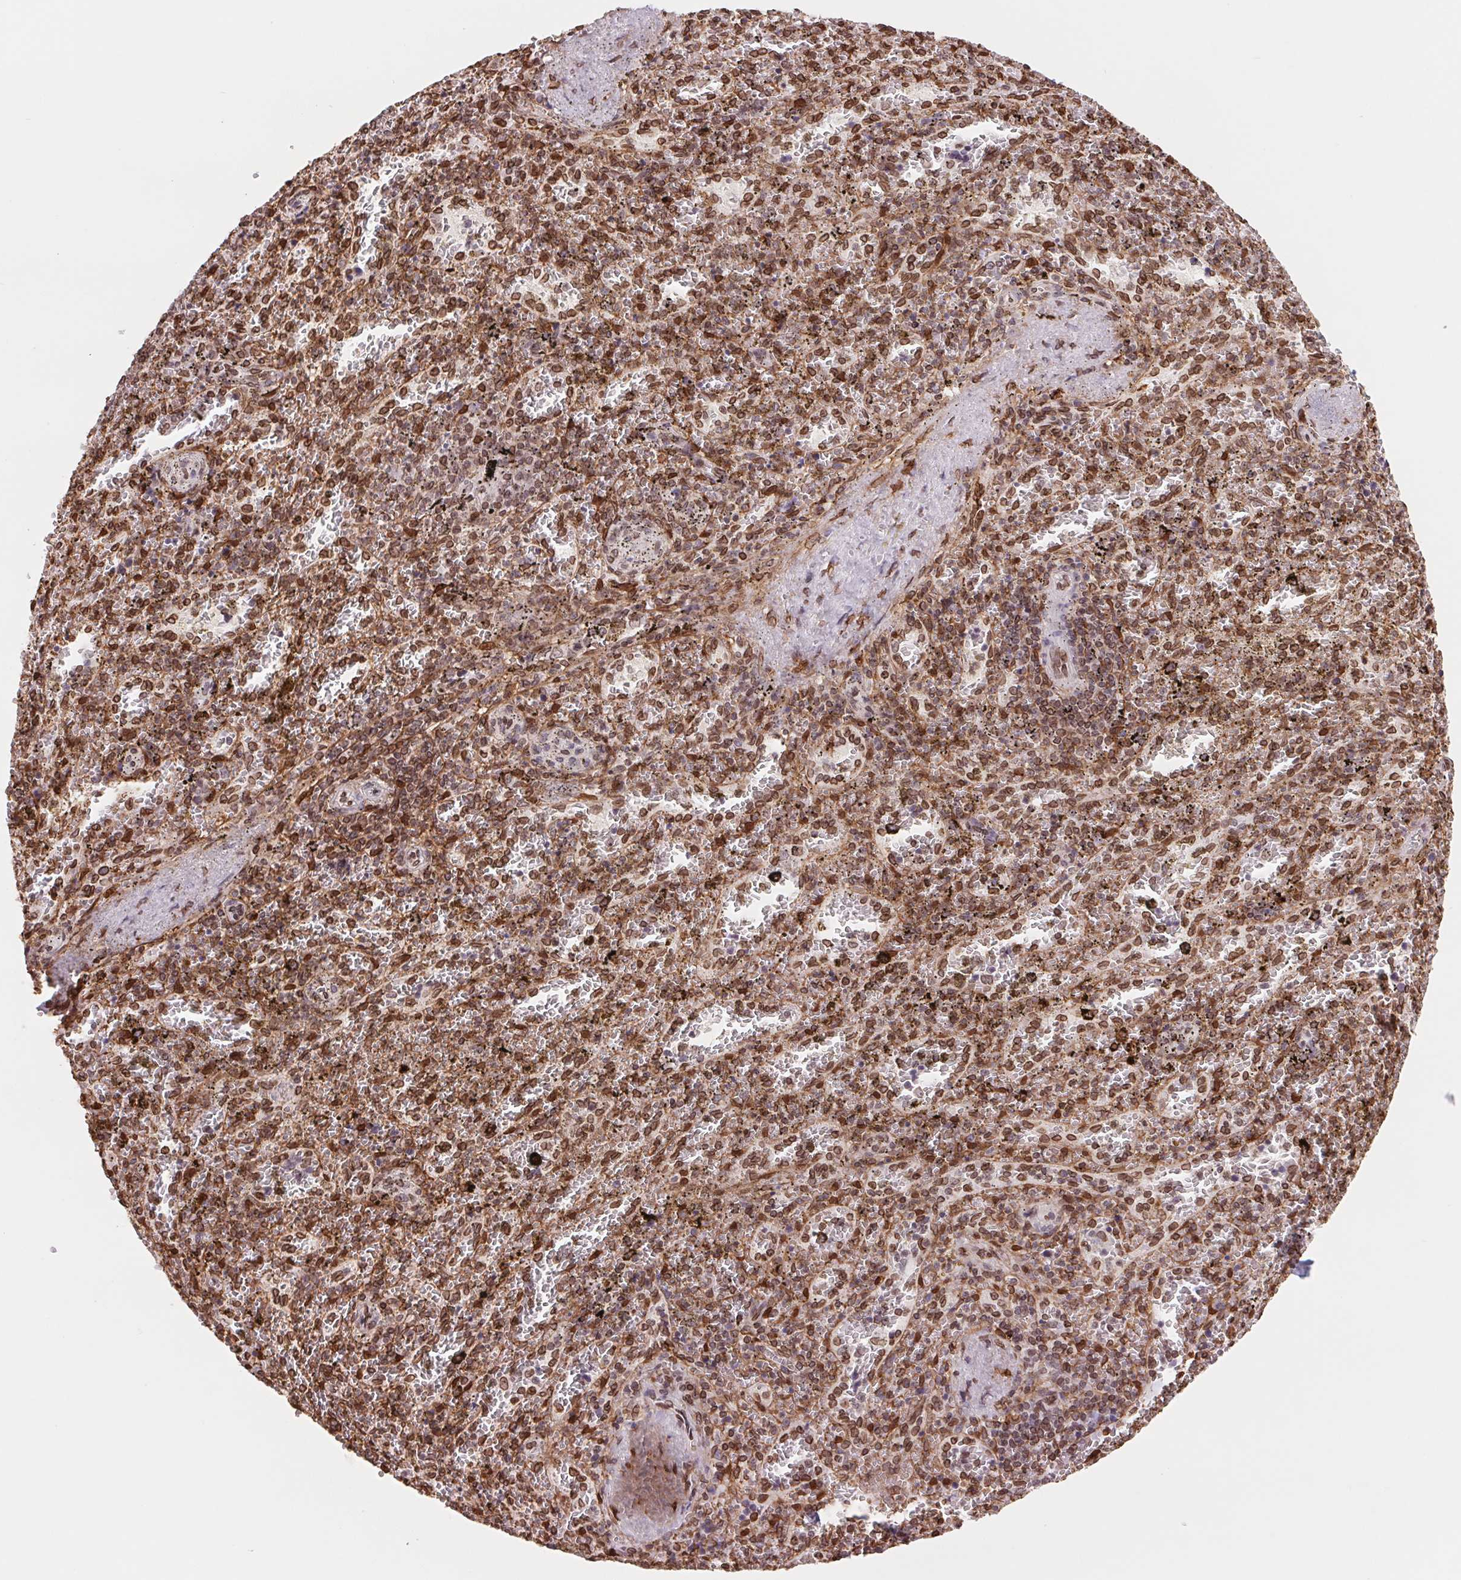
{"staining": {"intensity": "strong", "quantity": ">75%", "location": "cytoplasmic/membranous,nuclear"}, "tissue": "spleen", "cell_type": "Cells in red pulp", "image_type": "normal", "snomed": [{"axis": "morphology", "description": "Normal tissue, NOS"}, {"axis": "topography", "description": "Spleen"}], "caption": "Strong cytoplasmic/membranous,nuclear protein expression is appreciated in about >75% of cells in red pulp in spleen.", "gene": "LMNB2", "patient": {"sex": "female", "age": 50}}